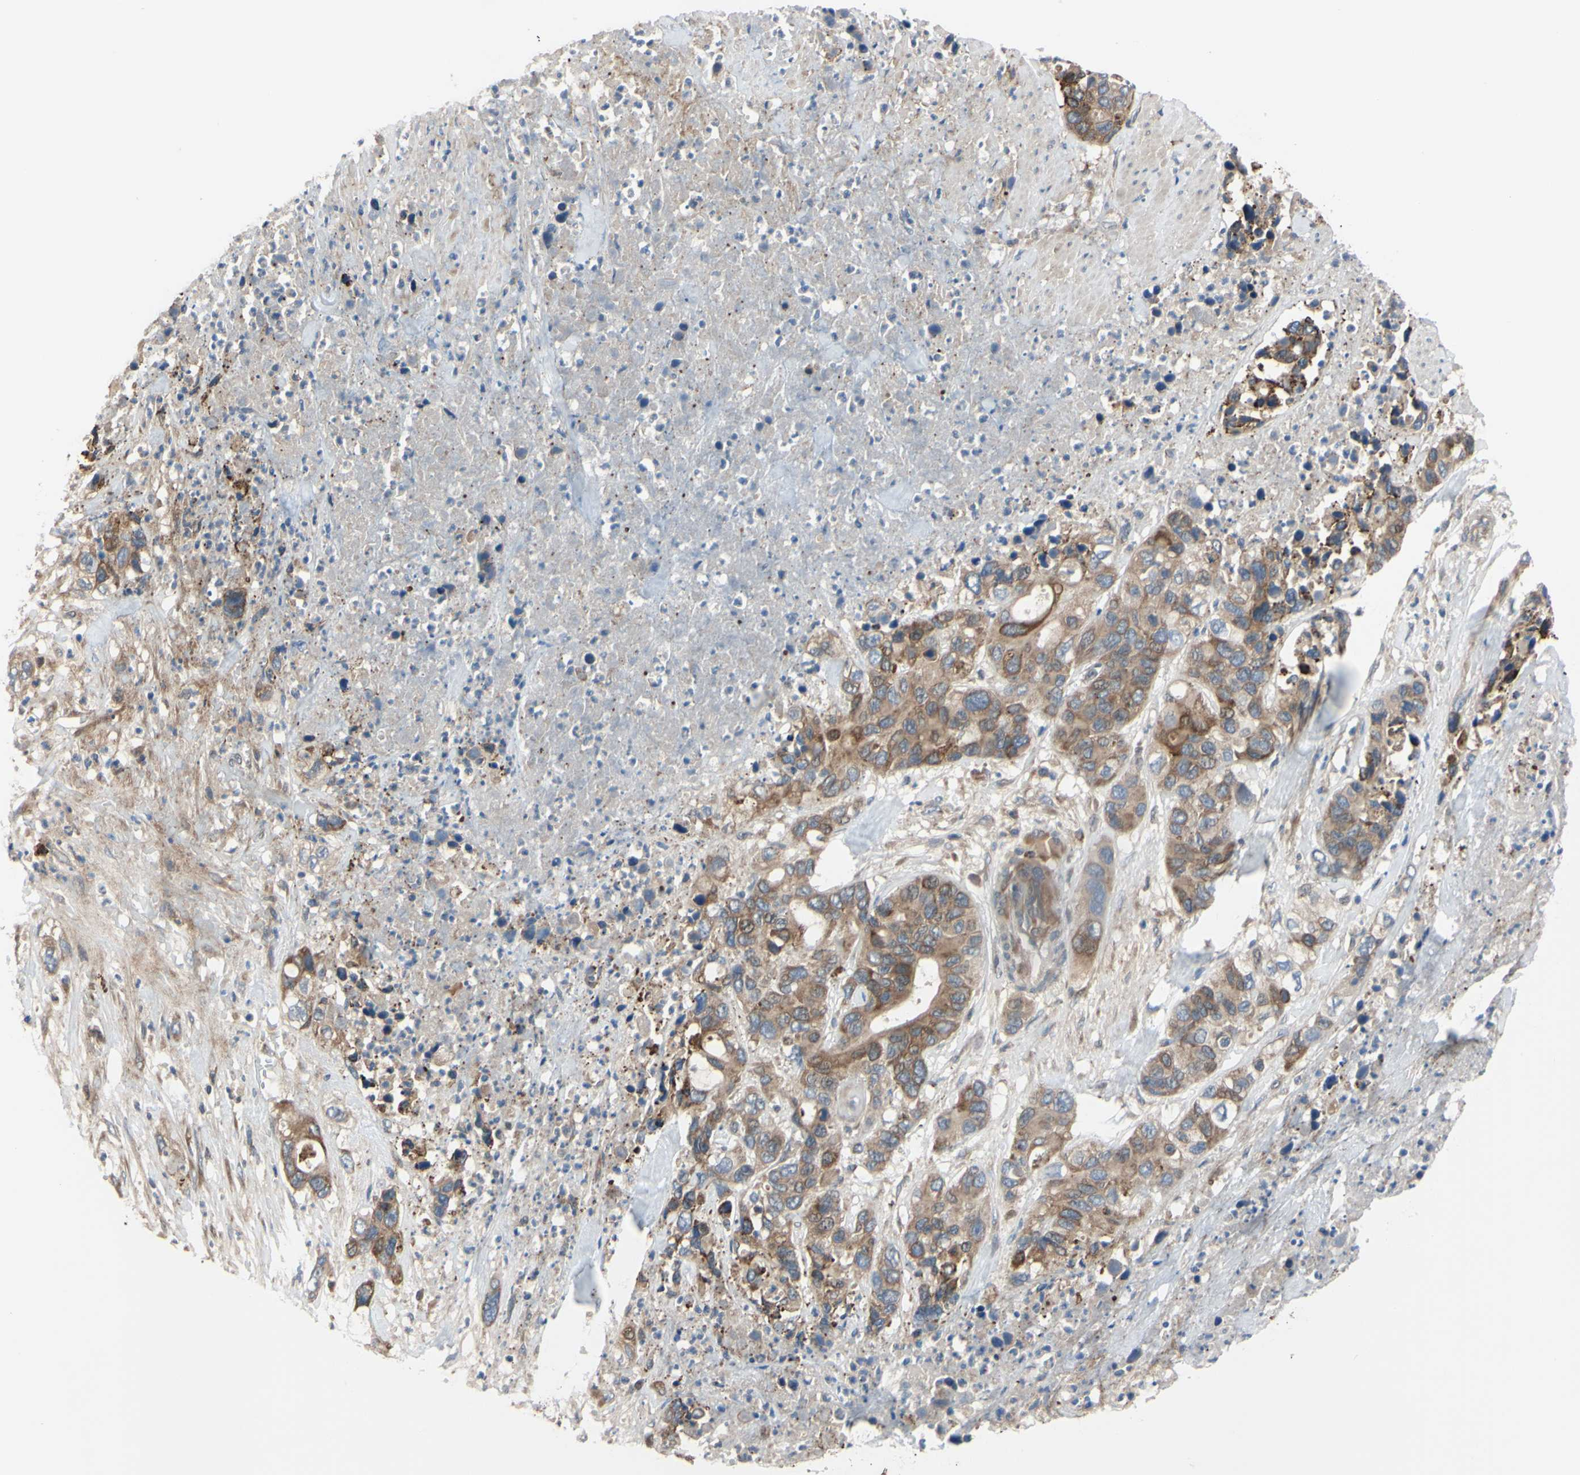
{"staining": {"intensity": "moderate", "quantity": ">75%", "location": "cytoplasmic/membranous"}, "tissue": "pancreatic cancer", "cell_type": "Tumor cells", "image_type": "cancer", "snomed": [{"axis": "morphology", "description": "Adenocarcinoma, NOS"}, {"axis": "topography", "description": "Pancreas"}], "caption": "There is medium levels of moderate cytoplasmic/membranous expression in tumor cells of pancreatic cancer (adenocarcinoma), as demonstrated by immunohistochemical staining (brown color).", "gene": "XIAP", "patient": {"sex": "female", "age": 71}}